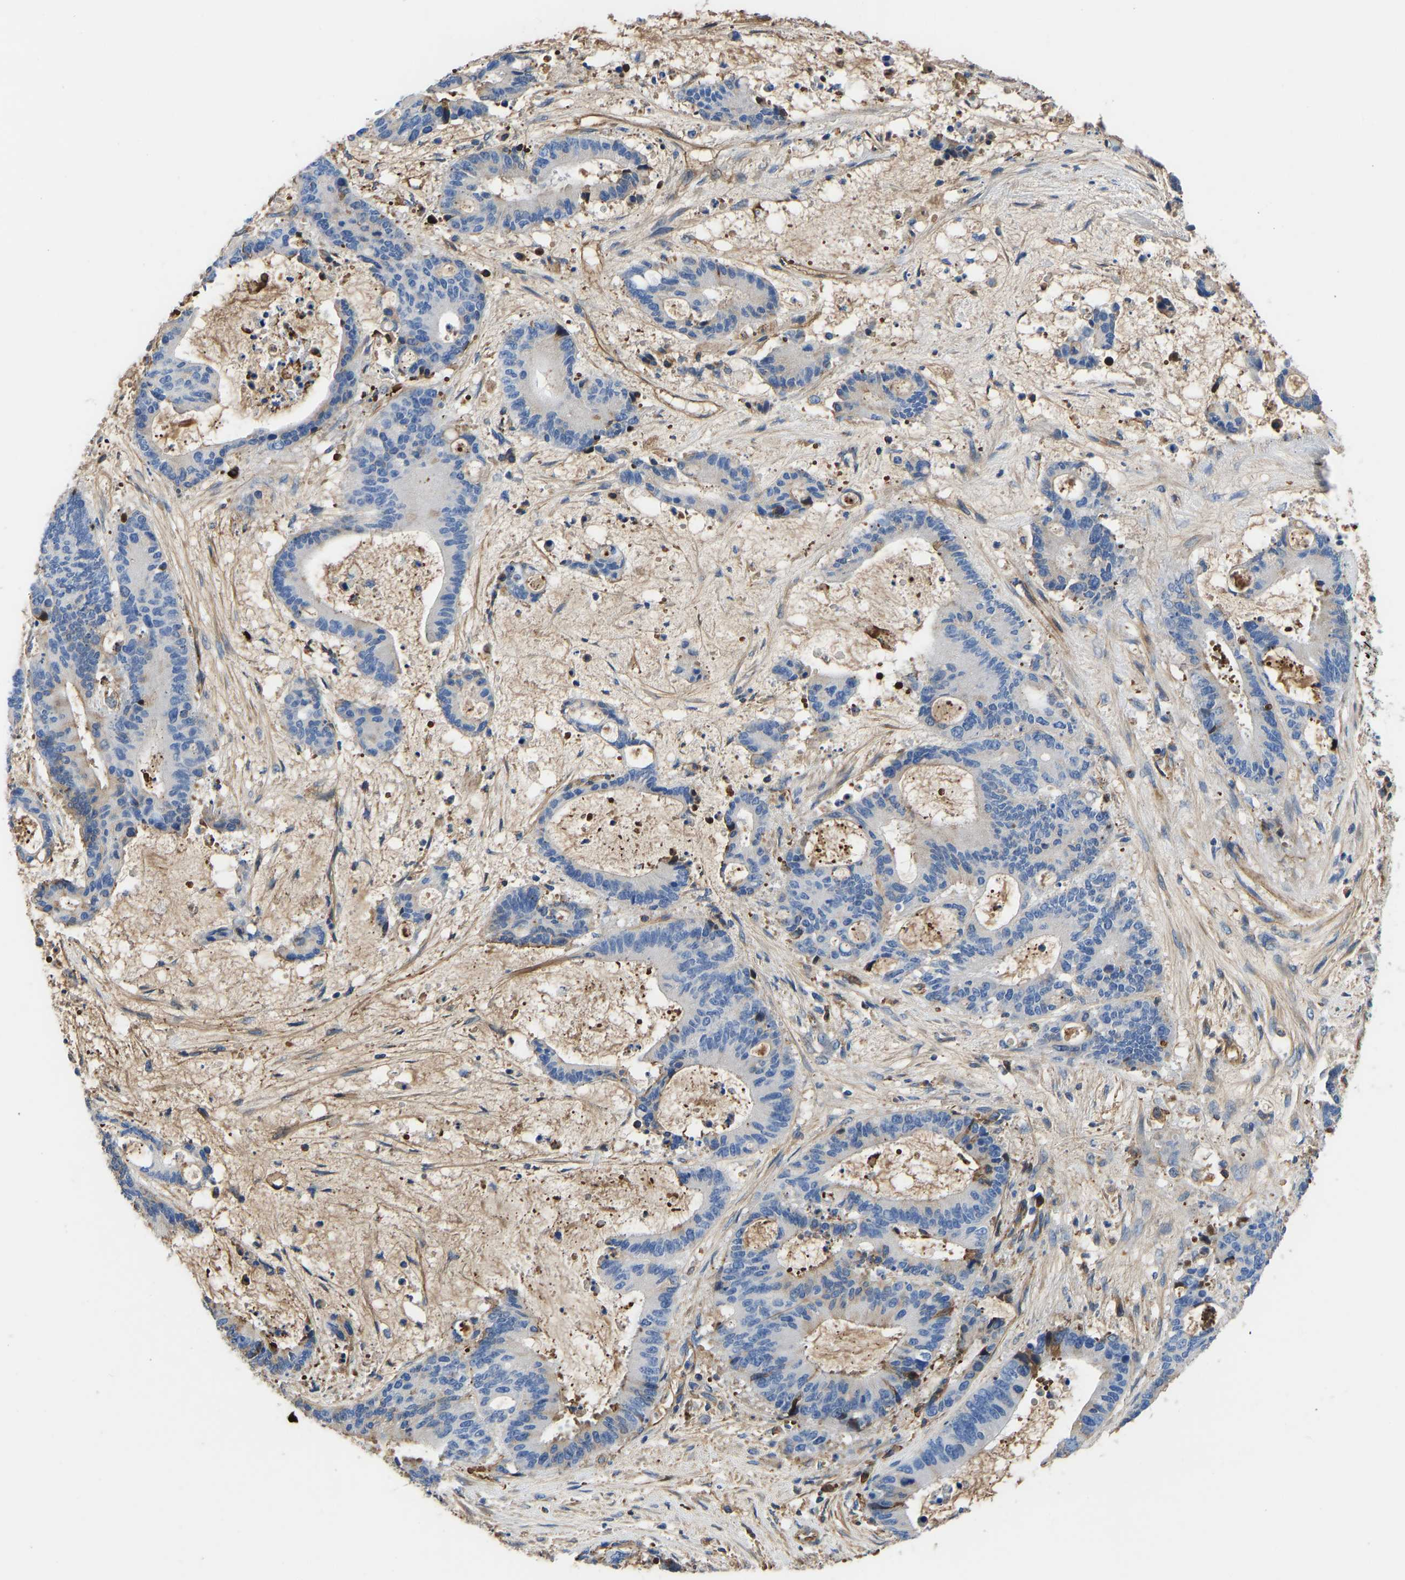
{"staining": {"intensity": "negative", "quantity": "none", "location": "none"}, "tissue": "liver cancer", "cell_type": "Tumor cells", "image_type": "cancer", "snomed": [{"axis": "morphology", "description": "Normal tissue, NOS"}, {"axis": "morphology", "description": "Cholangiocarcinoma"}, {"axis": "topography", "description": "Liver"}, {"axis": "topography", "description": "Peripheral nerve tissue"}], "caption": "A high-resolution image shows immunohistochemistry staining of cholangiocarcinoma (liver), which reveals no significant staining in tumor cells.", "gene": "HSPG2", "patient": {"sex": "female", "age": 73}}